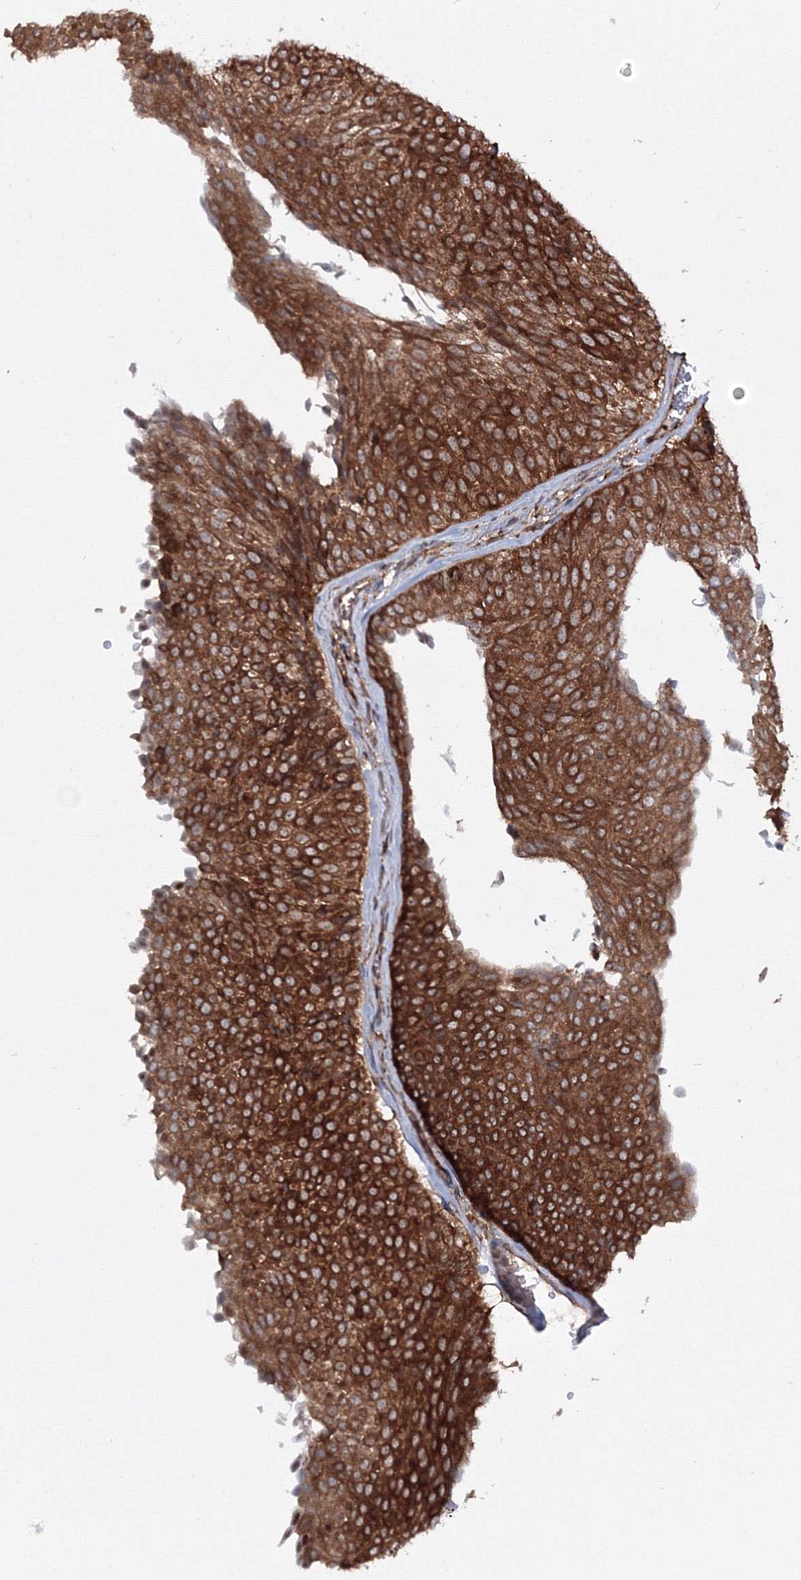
{"staining": {"intensity": "strong", "quantity": ">75%", "location": "cytoplasmic/membranous"}, "tissue": "urothelial cancer", "cell_type": "Tumor cells", "image_type": "cancer", "snomed": [{"axis": "morphology", "description": "Urothelial carcinoma, Low grade"}, {"axis": "topography", "description": "Urinary bladder"}], "caption": "Protein expression analysis of urothelial carcinoma (low-grade) displays strong cytoplasmic/membranous positivity in about >75% of tumor cells.", "gene": "HARS1", "patient": {"sex": "male", "age": 78}}